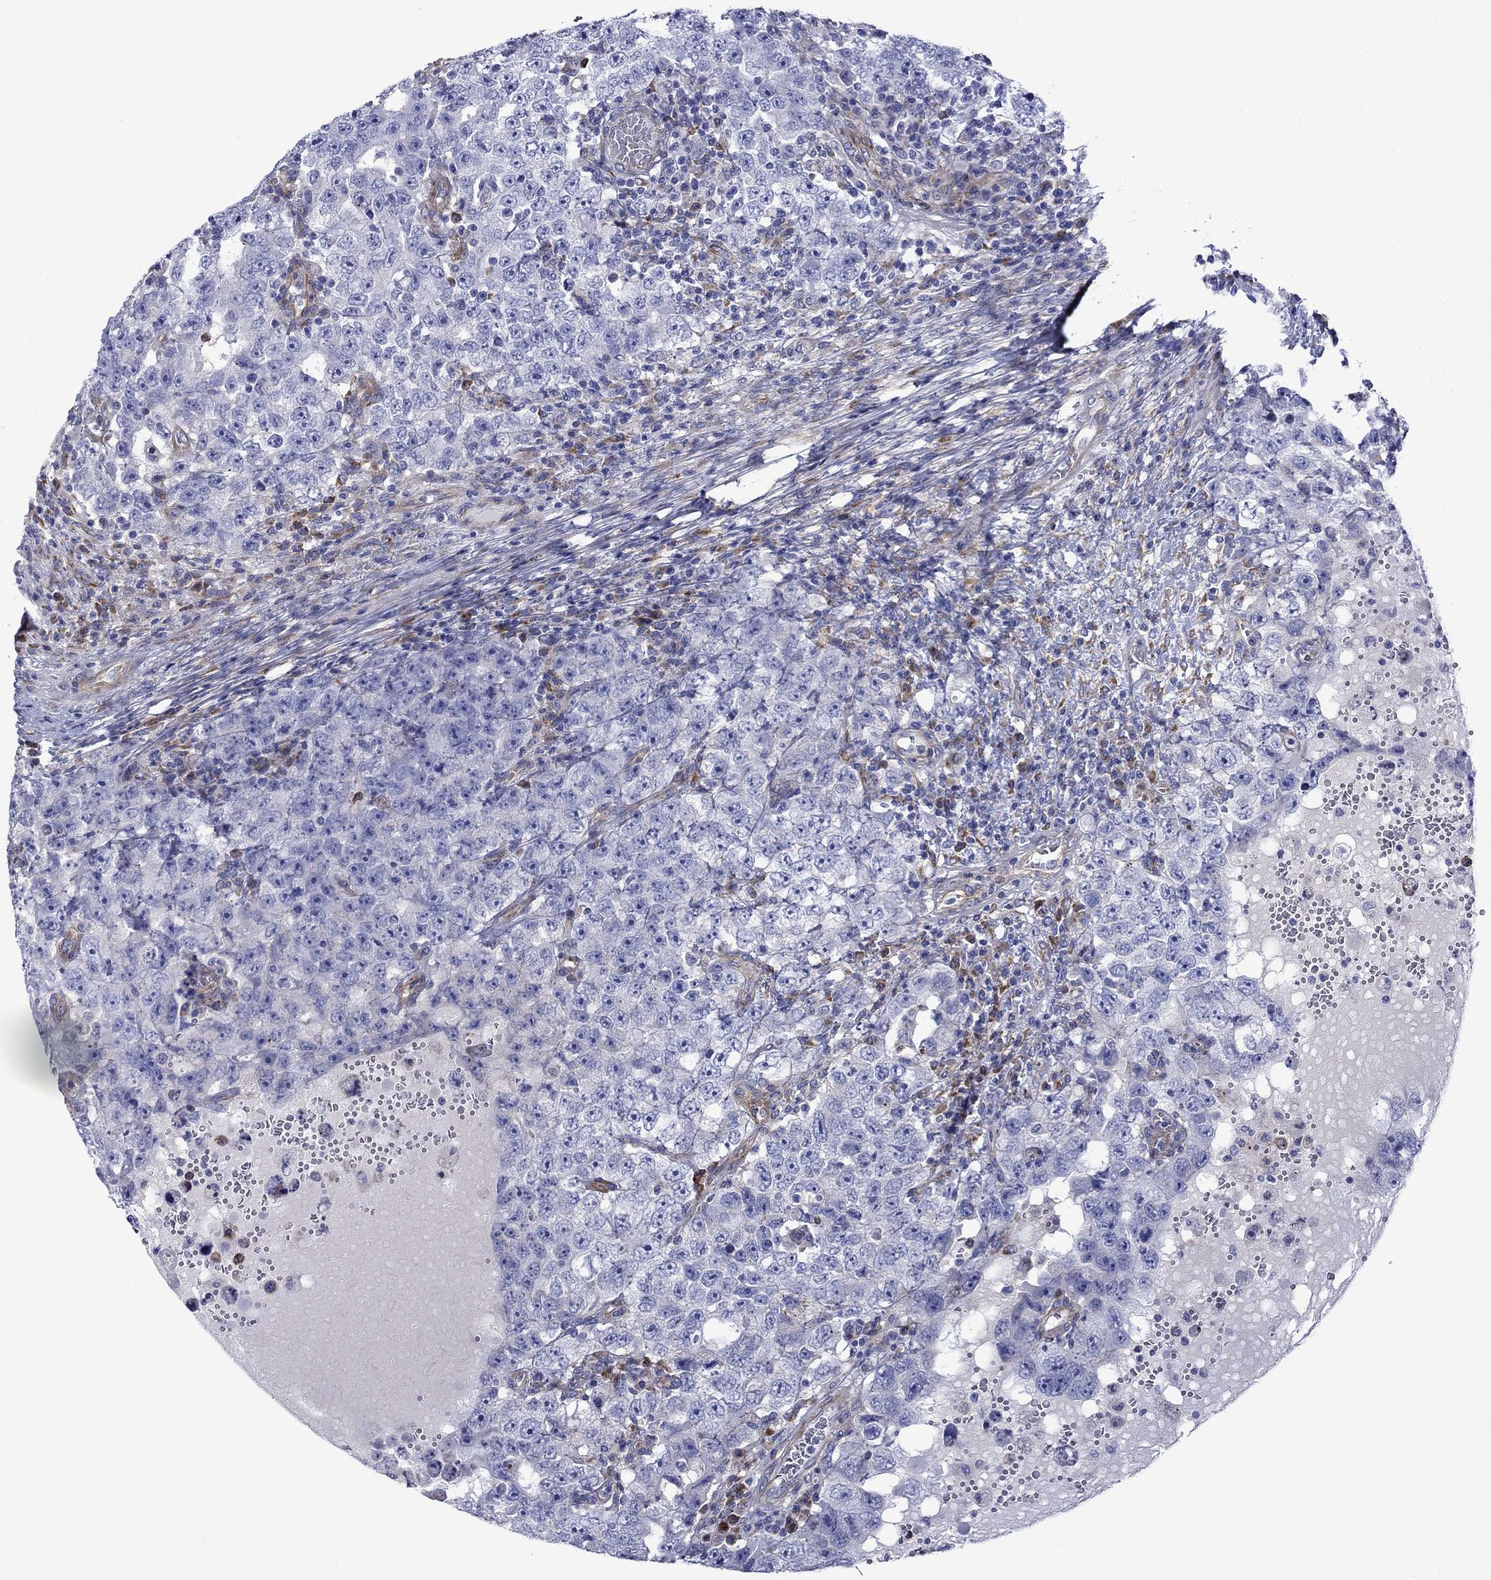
{"staining": {"intensity": "negative", "quantity": "none", "location": "none"}, "tissue": "testis cancer", "cell_type": "Tumor cells", "image_type": "cancer", "snomed": [{"axis": "morphology", "description": "Carcinoma, Embryonal, NOS"}, {"axis": "topography", "description": "Testis"}], "caption": "The IHC histopathology image has no significant expression in tumor cells of testis cancer (embryonal carcinoma) tissue.", "gene": "HSPG2", "patient": {"sex": "male", "age": 26}}